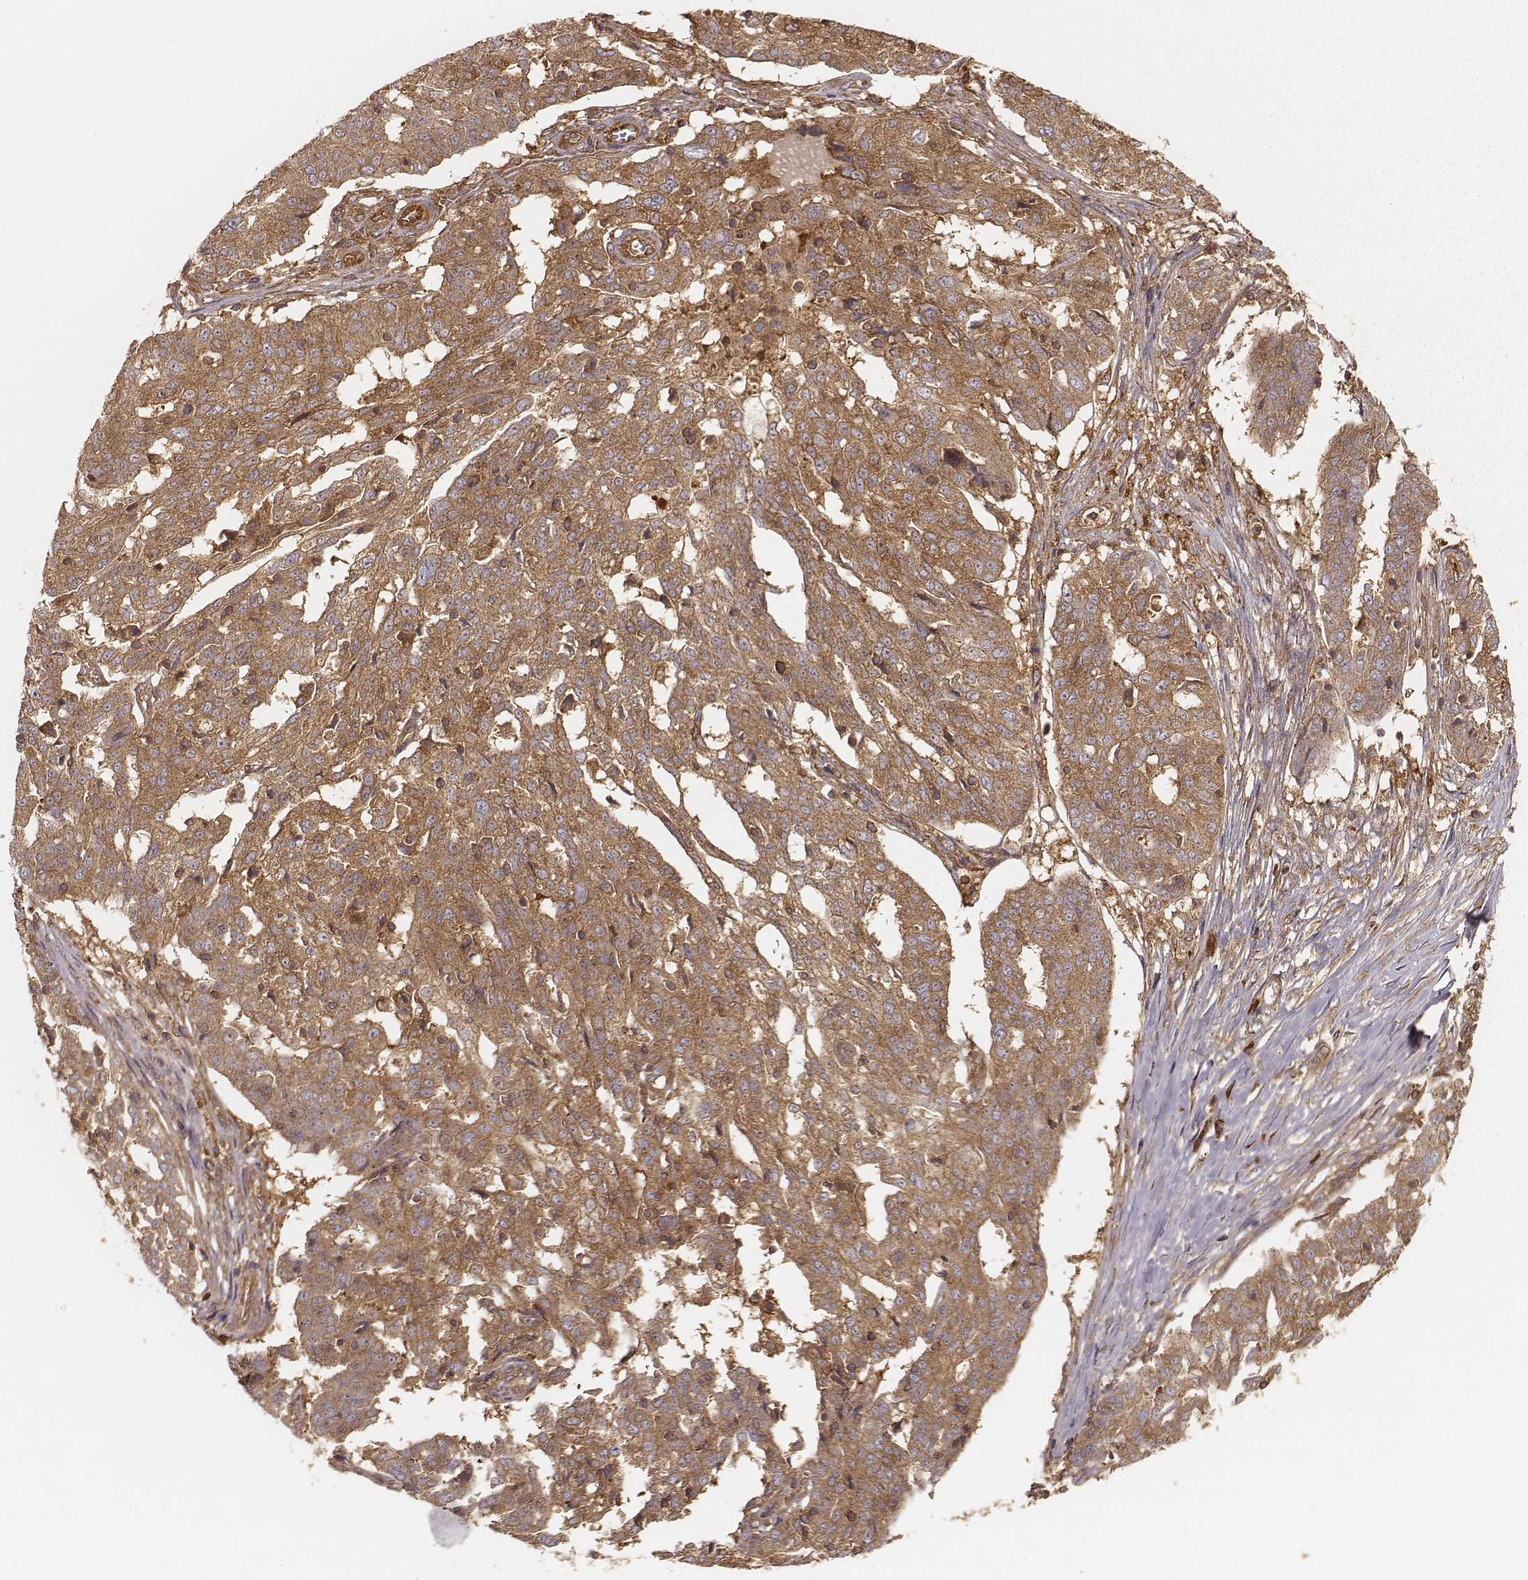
{"staining": {"intensity": "moderate", "quantity": ">75%", "location": "cytoplasmic/membranous"}, "tissue": "ovarian cancer", "cell_type": "Tumor cells", "image_type": "cancer", "snomed": [{"axis": "morphology", "description": "Cystadenocarcinoma, serous, NOS"}, {"axis": "topography", "description": "Ovary"}], "caption": "IHC of human ovarian cancer demonstrates medium levels of moderate cytoplasmic/membranous expression in about >75% of tumor cells.", "gene": "CARS1", "patient": {"sex": "female", "age": 67}}